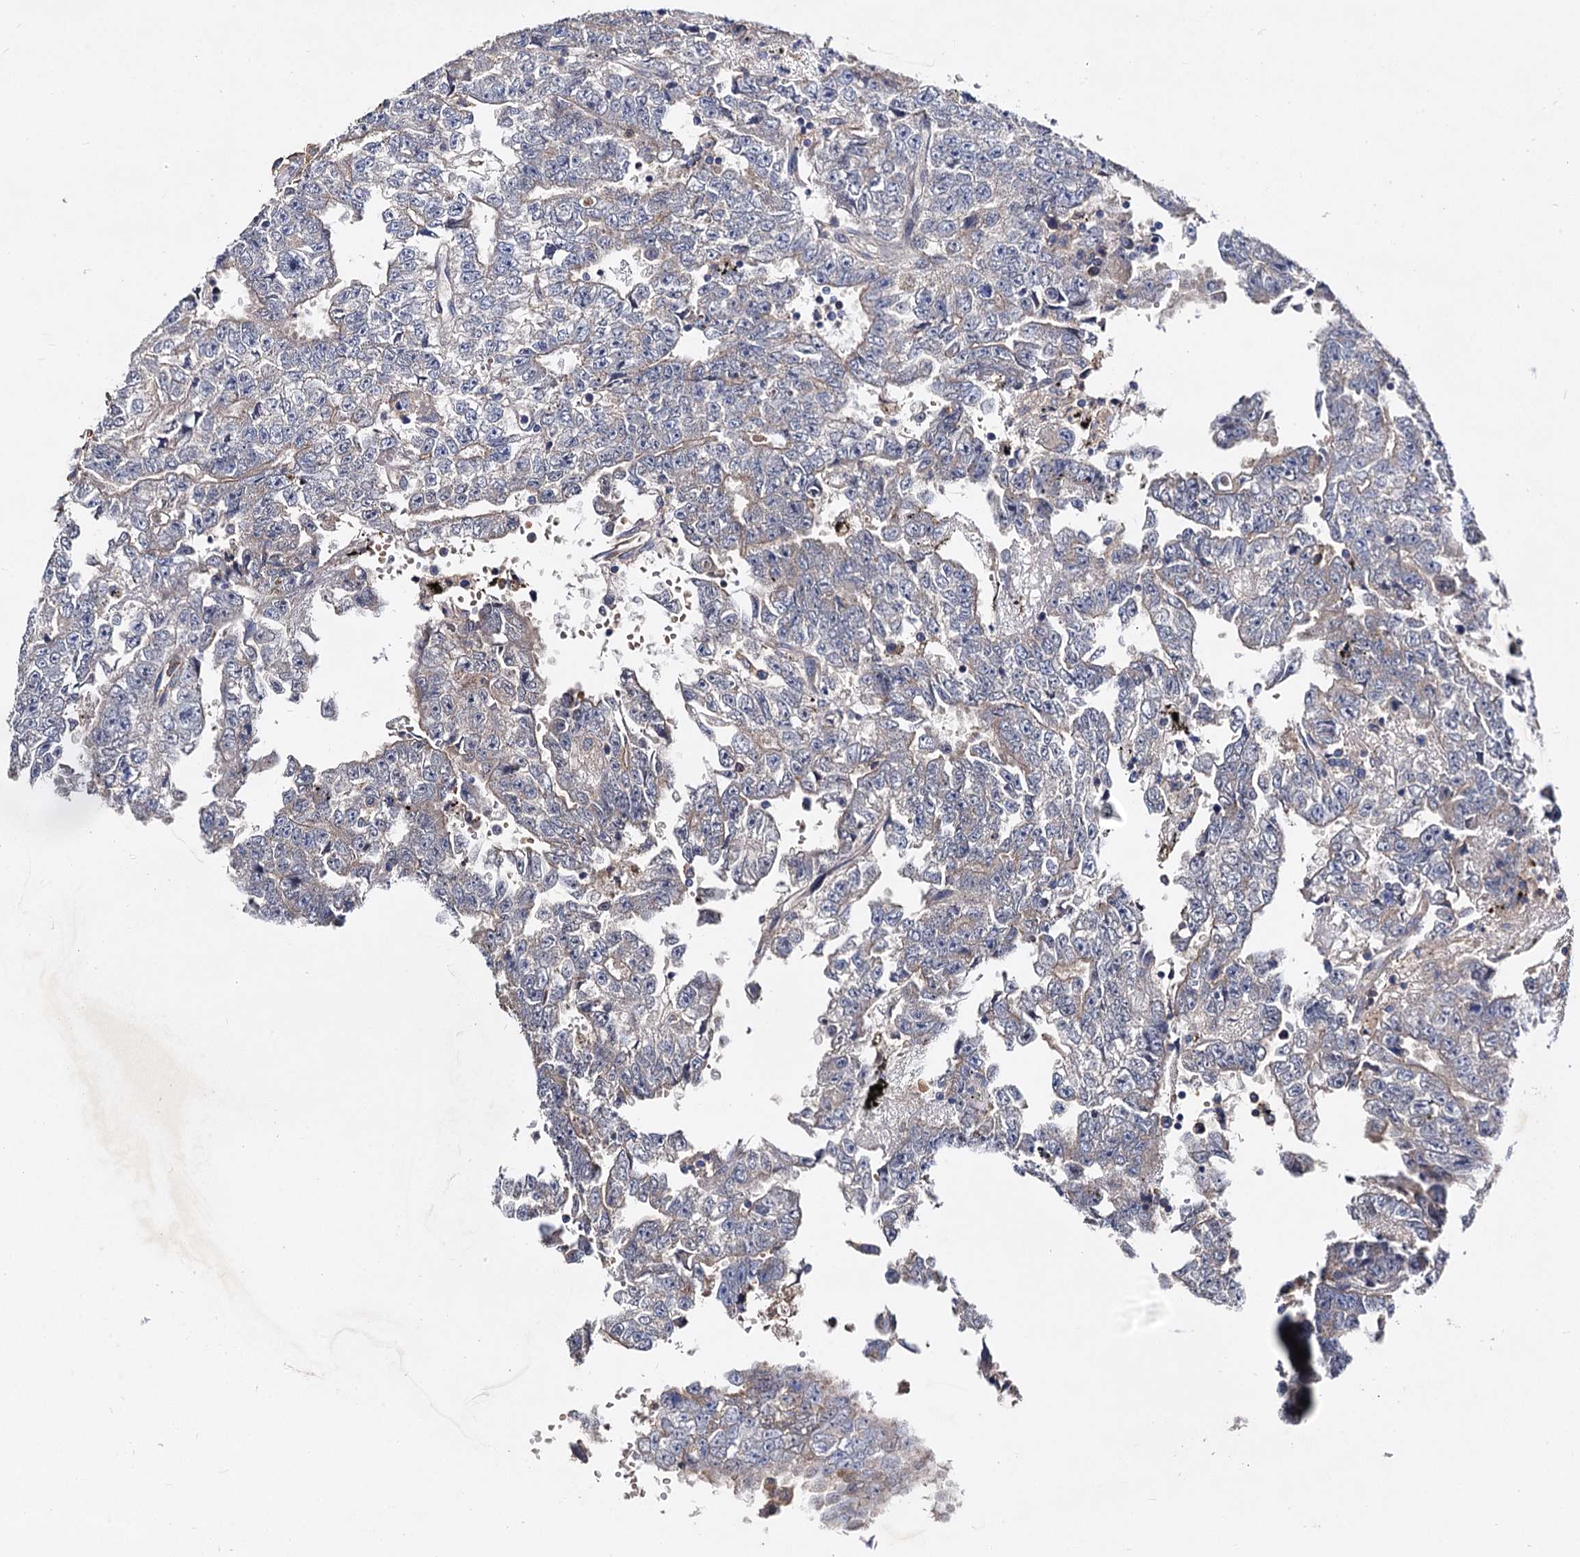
{"staining": {"intensity": "negative", "quantity": "none", "location": "none"}, "tissue": "testis cancer", "cell_type": "Tumor cells", "image_type": "cancer", "snomed": [{"axis": "morphology", "description": "Carcinoma, Embryonal, NOS"}, {"axis": "topography", "description": "Testis"}], "caption": "DAB immunohistochemical staining of testis cancer shows no significant expression in tumor cells.", "gene": "HVCN1", "patient": {"sex": "male", "age": 25}}